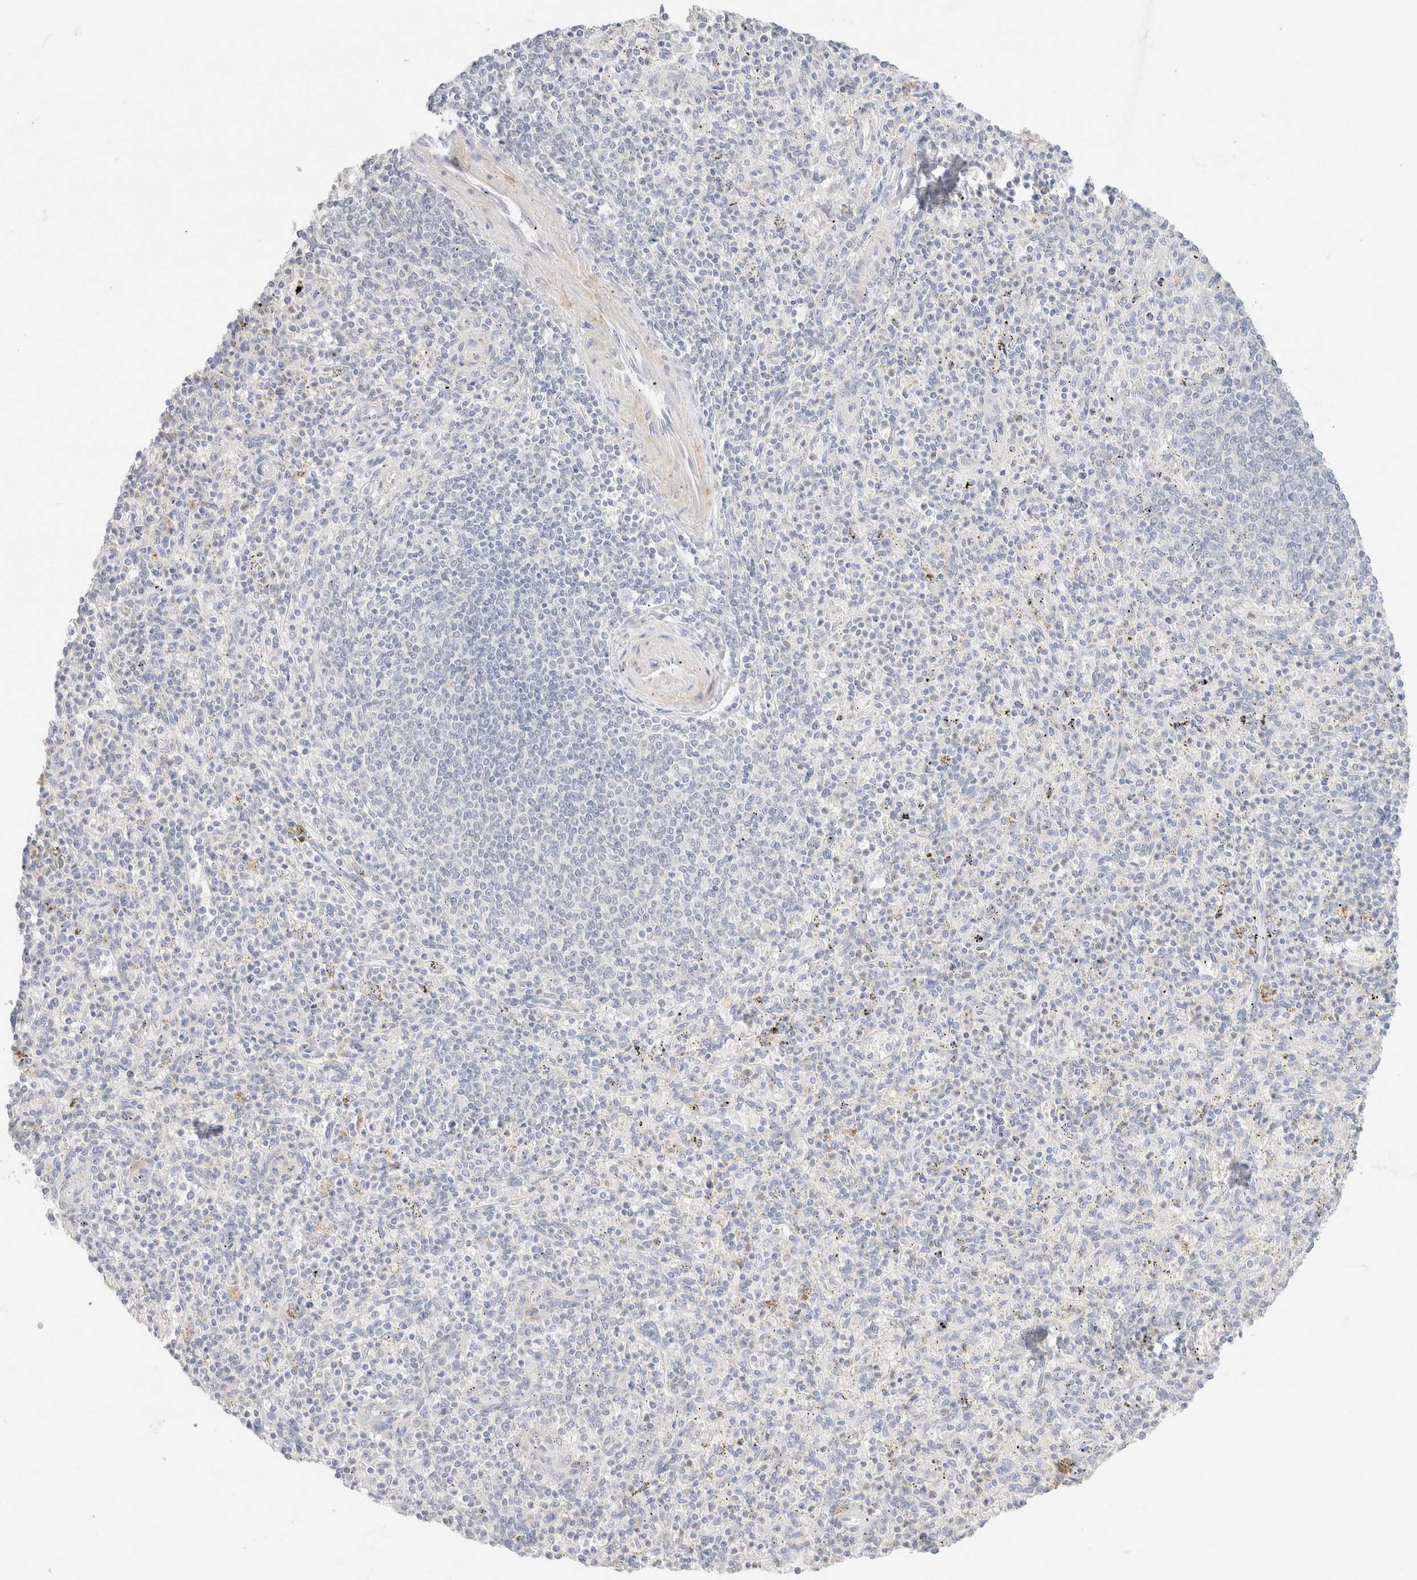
{"staining": {"intensity": "negative", "quantity": "none", "location": "none"}, "tissue": "spleen", "cell_type": "Cells in red pulp", "image_type": "normal", "snomed": [{"axis": "morphology", "description": "Normal tissue, NOS"}, {"axis": "topography", "description": "Spleen"}], "caption": "An image of spleen stained for a protein demonstrates no brown staining in cells in red pulp.", "gene": "CA12", "patient": {"sex": "male", "age": 72}}